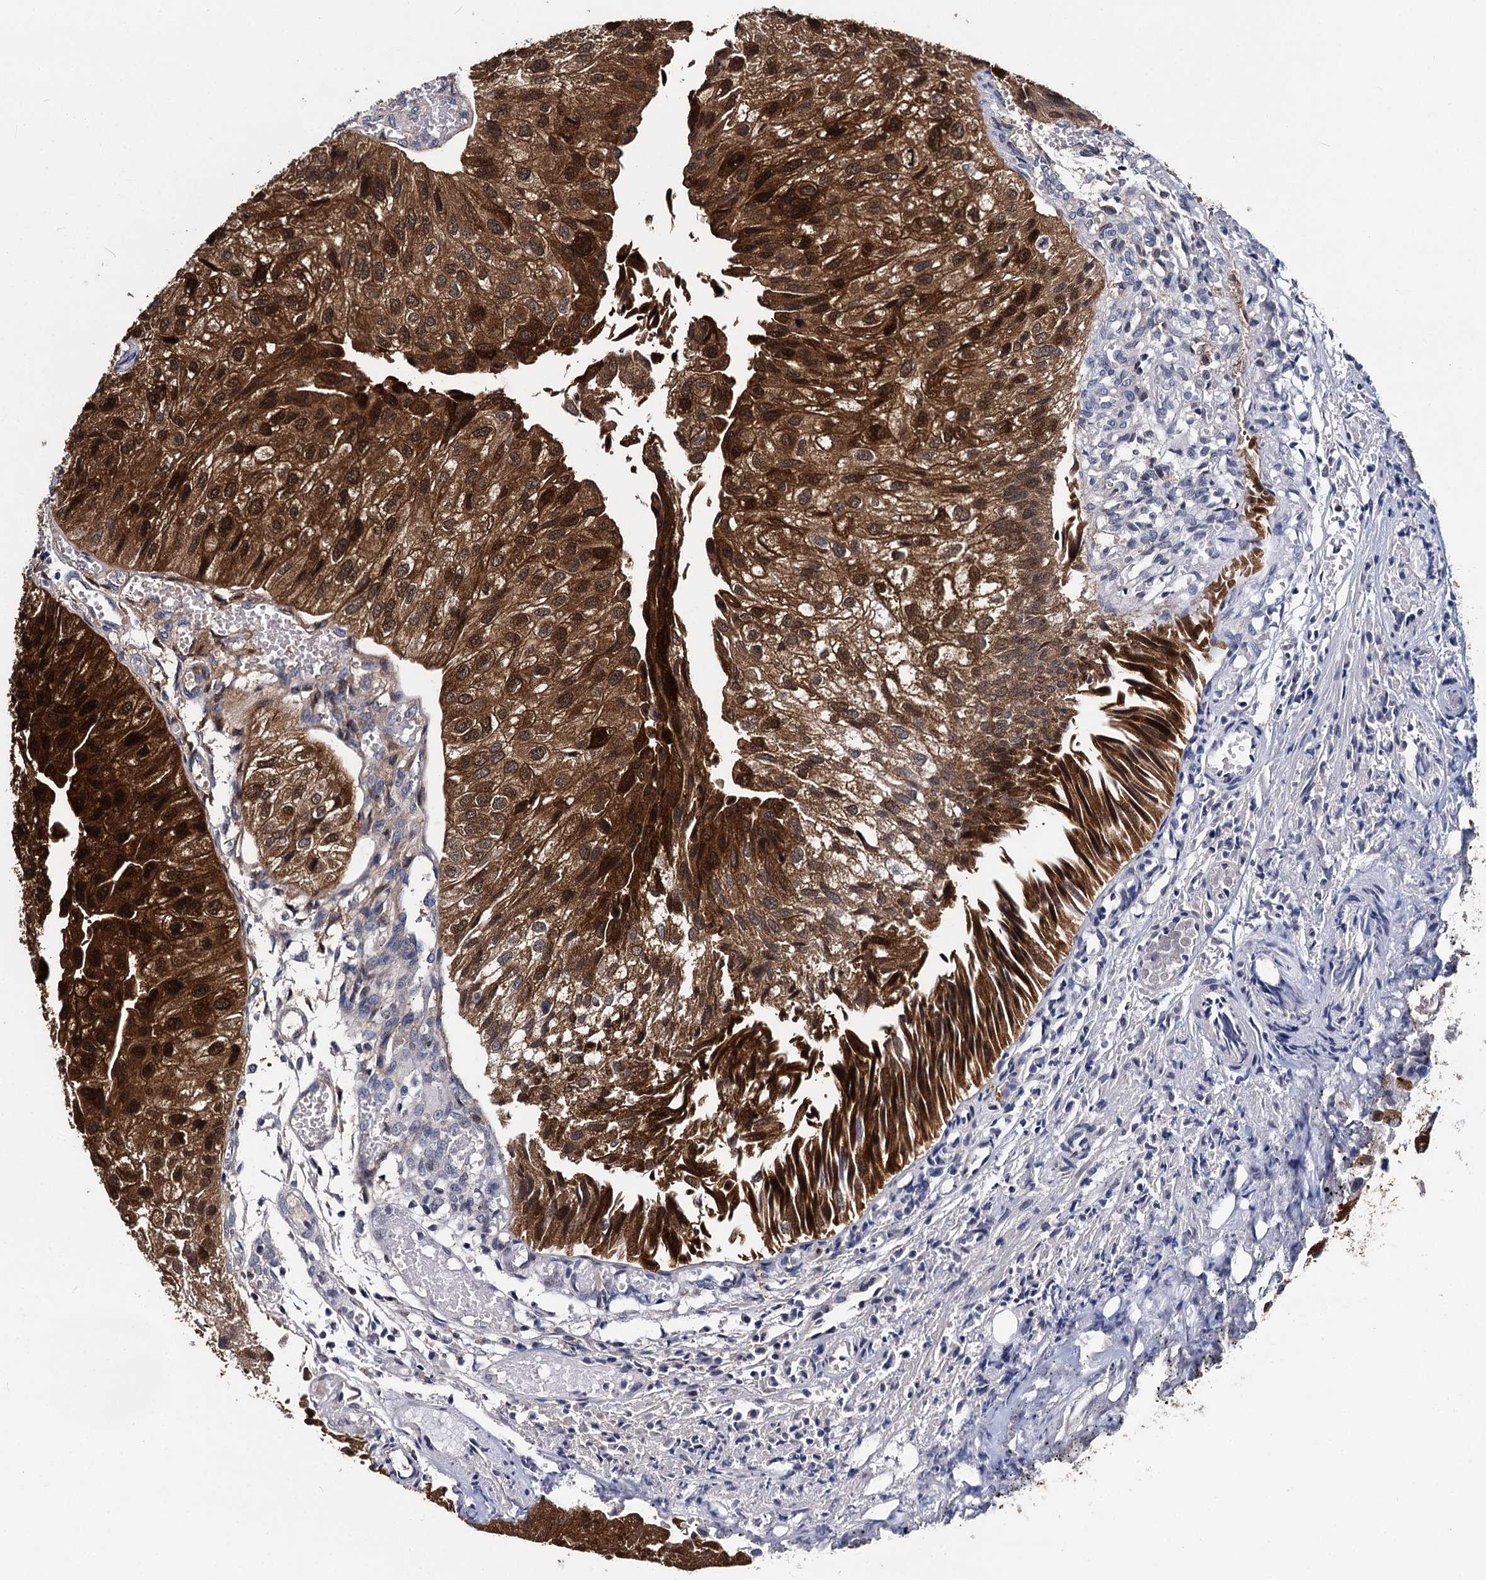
{"staining": {"intensity": "strong", "quantity": ">75%", "location": "cytoplasmic/membranous,nuclear"}, "tissue": "urothelial cancer", "cell_type": "Tumor cells", "image_type": "cancer", "snomed": [{"axis": "morphology", "description": "Urothelial carcinoma, Low grade"}, {"axis": "topography", "description": "Urinary bladder"}], "caption": "High-power microscopy captured an IHC photomicrograph of low-grade urothelial carcinoma, revealing strong cytoplasmic/membranous and nuclear expression in approximately >75% of tumor cells.", "gene": "MAGEA4", "patient": {"sex": "female", "age": 89}}